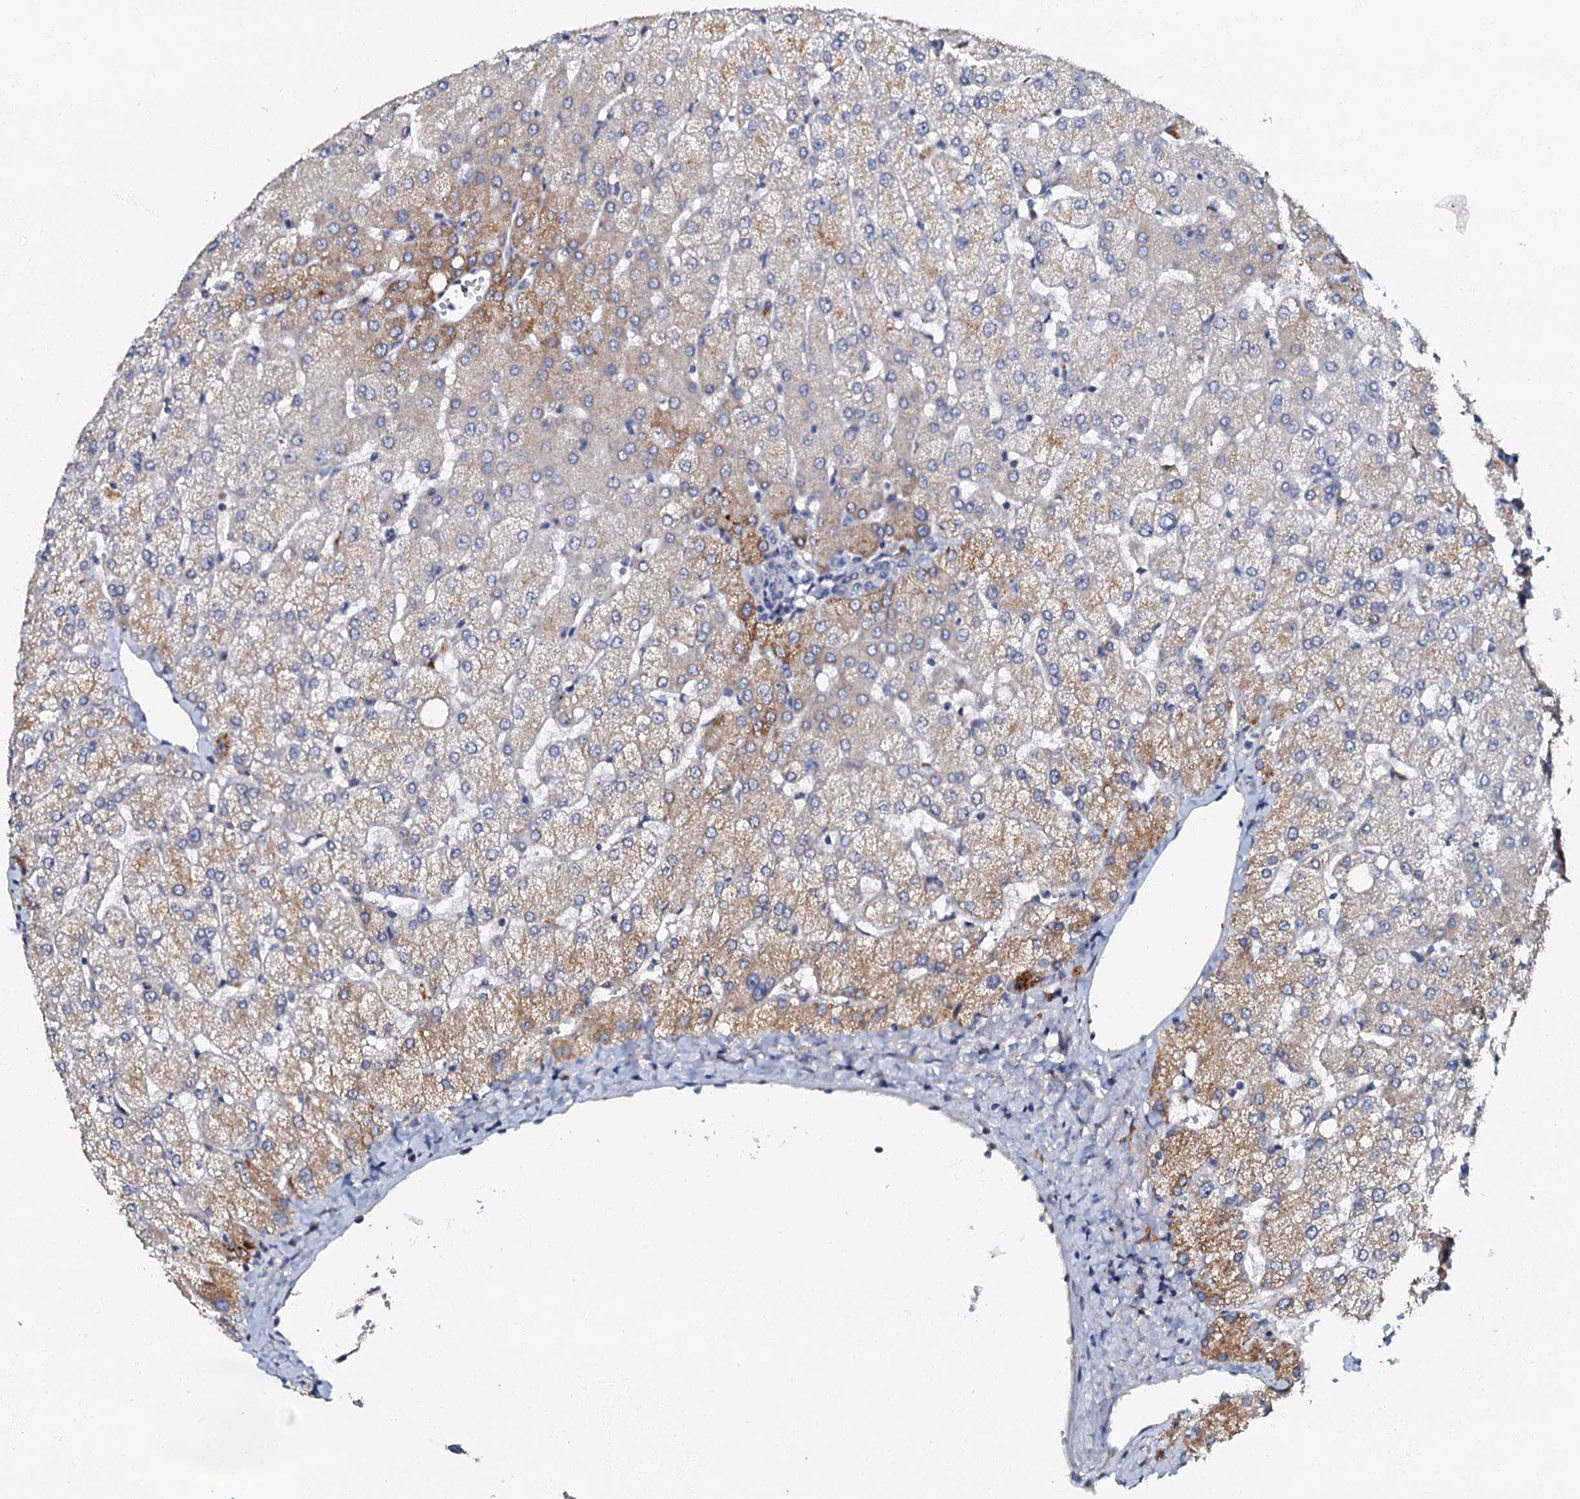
{"staining": {"intensity": "negative", "quantity": "none", "location": "none"}, "tissue": "liver", "cell_type": "Cholangiocytes", "image_type": "normal", "snomed": [{"axis": "morphology", "description": "Normal tissue, NOS"}, {"axis": "topography", "description": "Liver"}], "caption": "Cholangiocytes are negative for protein expression in normal human liver. (Brightfield microscopy of DAB (3,3'-diaminobenzidine) immunohistochemistry at high magnification).", "gene": "OLAH", "patient": {"sex": "female", "age": 54}}